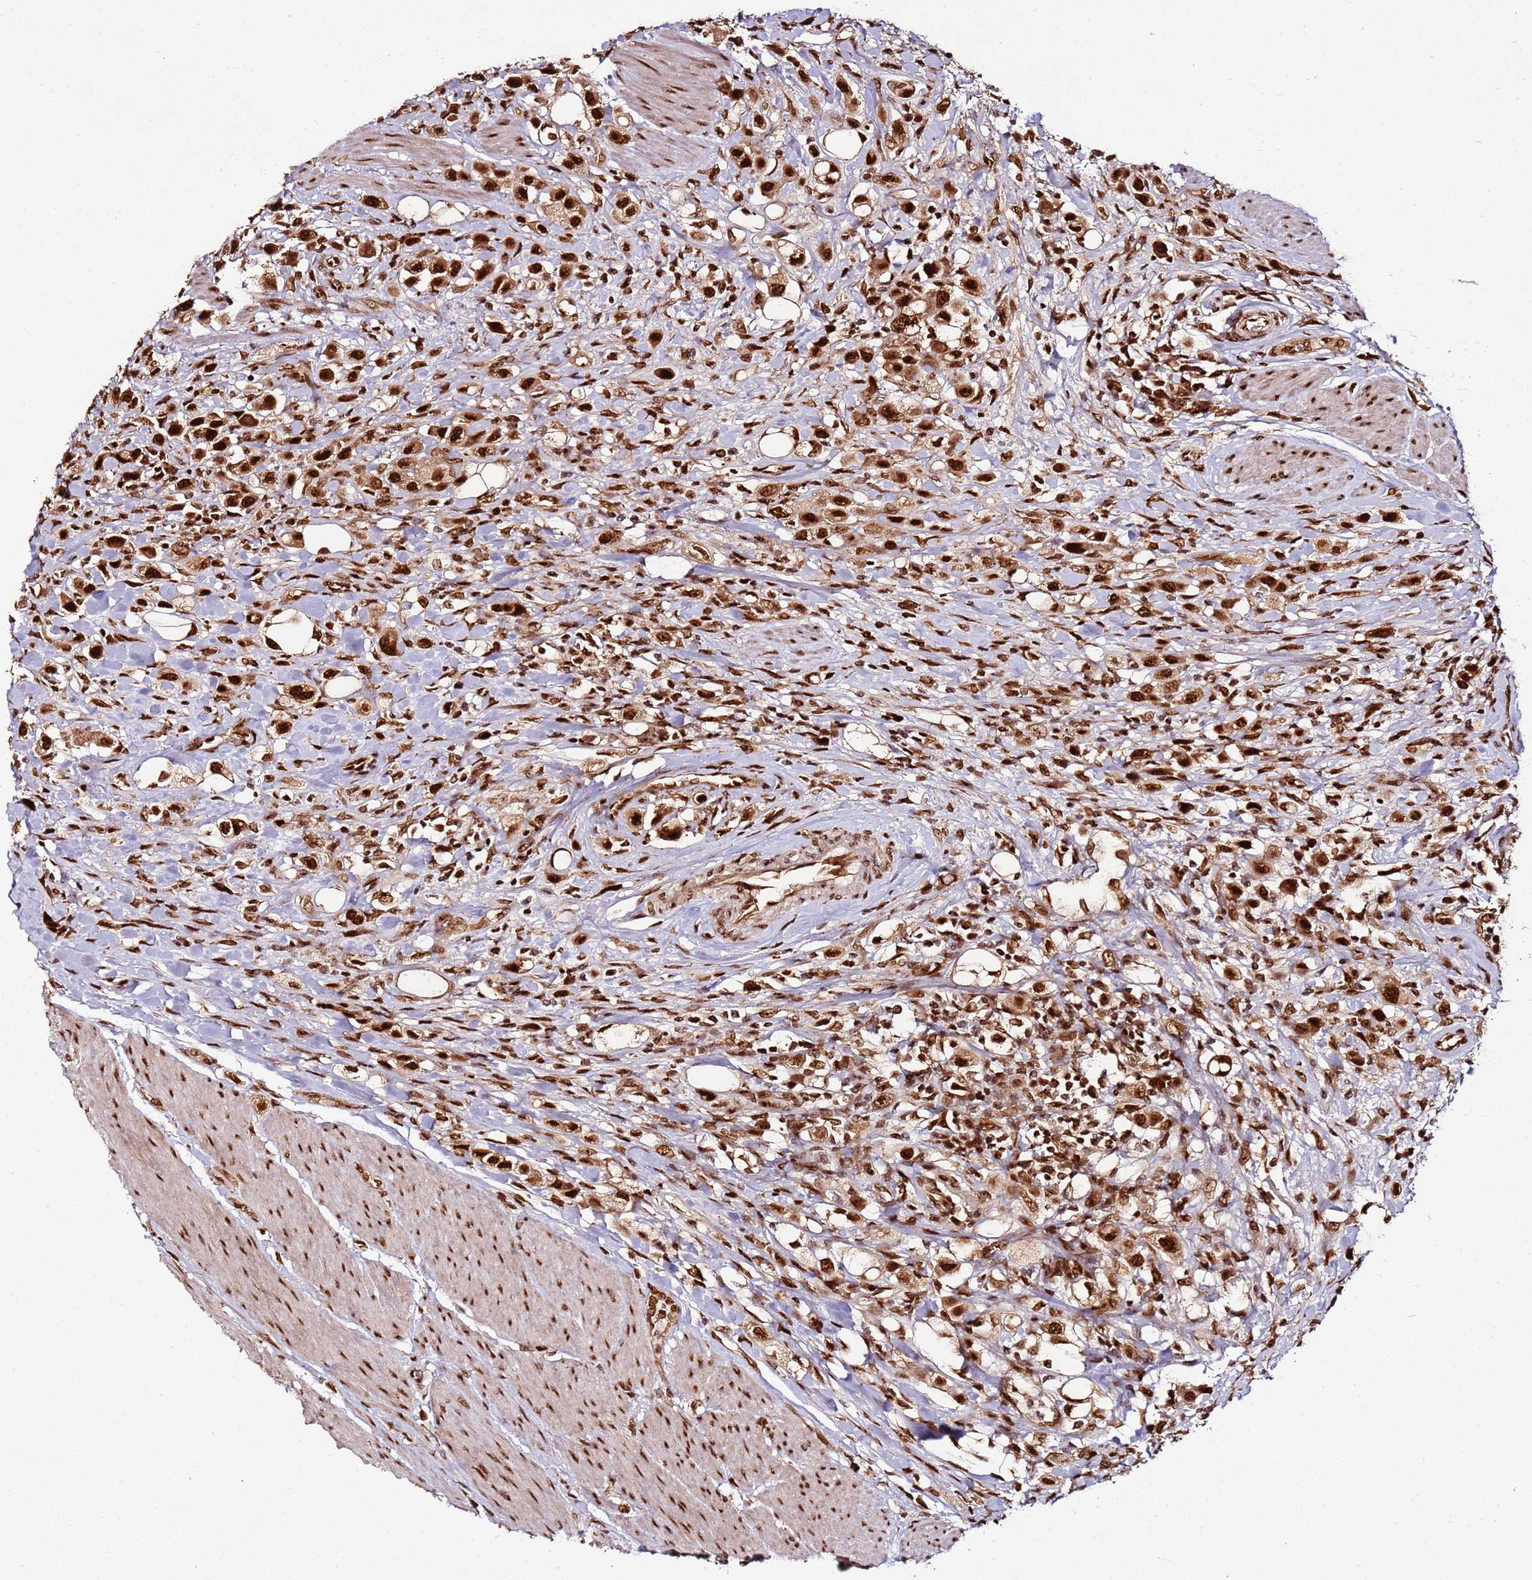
{"staining": {"intensity": "strong", "quantity": ">75%", "location": "nuclear"}, "tissue": "urothelial cancer", "cell_type": "Tumor cells", "image_type": "cancer", "snomed": [{"axis": "morphology", "description": "Urothelial carcinoma, High grade"}, {"axis": "topography", "description": "Urinary bladder"}], "caption": "The photomicrograph shows staining of high-grade urothelial carcinoma, revealing strong nuclear protein staining (brown color) within tumor cells. The protein is stained brown, and the nuclei are stained in blue (DAB (3,3'-diaminobenzidine) IHC with brightfield microscopy, high magnification).", "gene": "XRN2", "patient": {"sex": "male", "age": 50}}